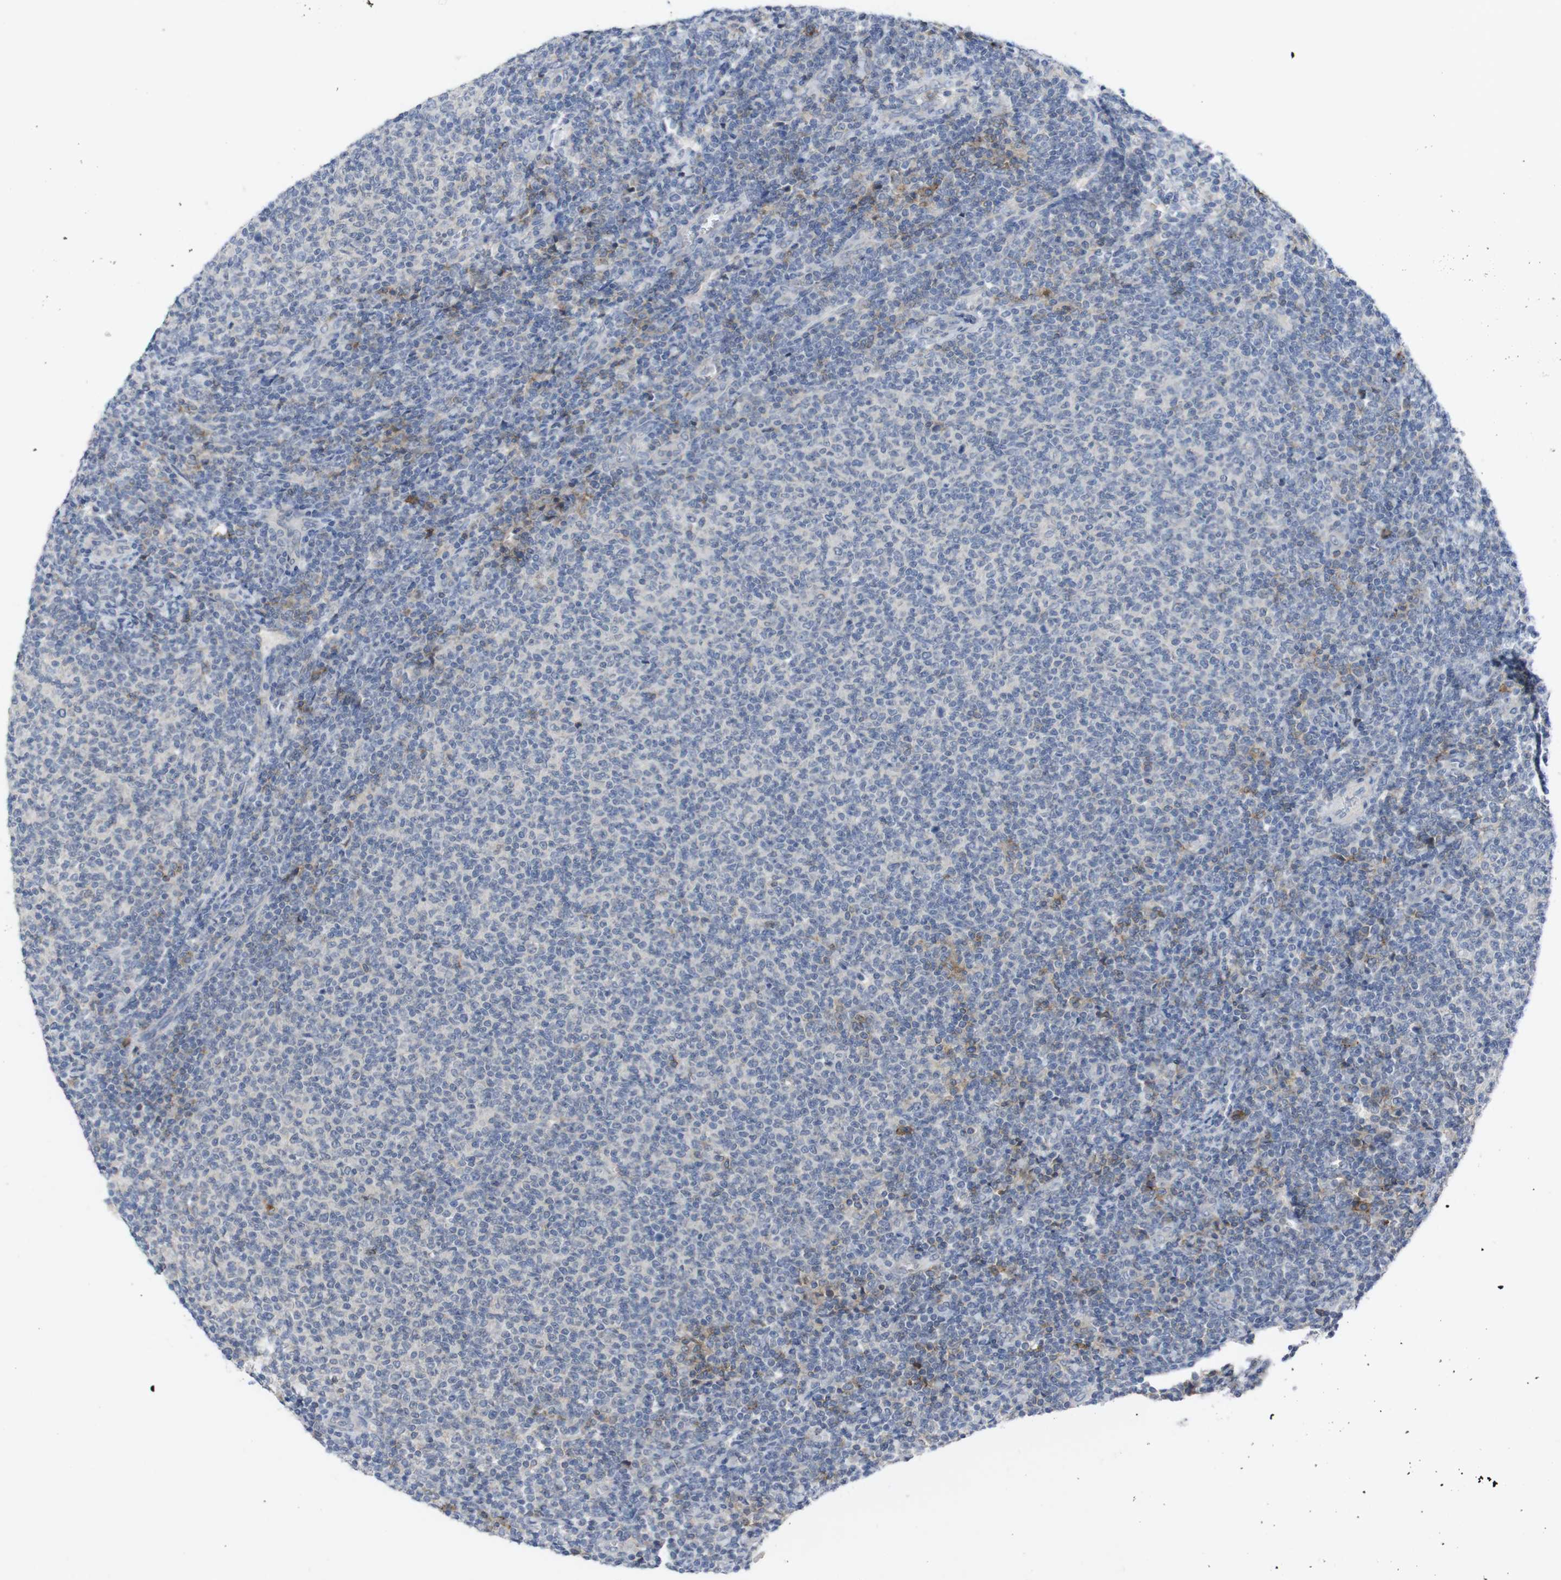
{"staining": {"intensity": "moderate", "quantity": "<25%", "location": "cytoplasmic/membranous"}, "tissue": "lymphoma", "cell_type": "Tumor cells", "image_type": "cancer", "snomed": [{"axis": "morphology", "description": "Malignant lymphoma, non-Hodgkin's type, Low grade"}, {"axis": "topography", "description": "Lymph node"}], "caption": "IHC (DAB (3,3'-diaminobenzidine)) staining of human lymphoma shows moderate cytoplasmic/membranous protein expression in approximately <25% of tumor cells.", "gene": "SLAMF7", "patient": {"sex": "male", "age": 66}}